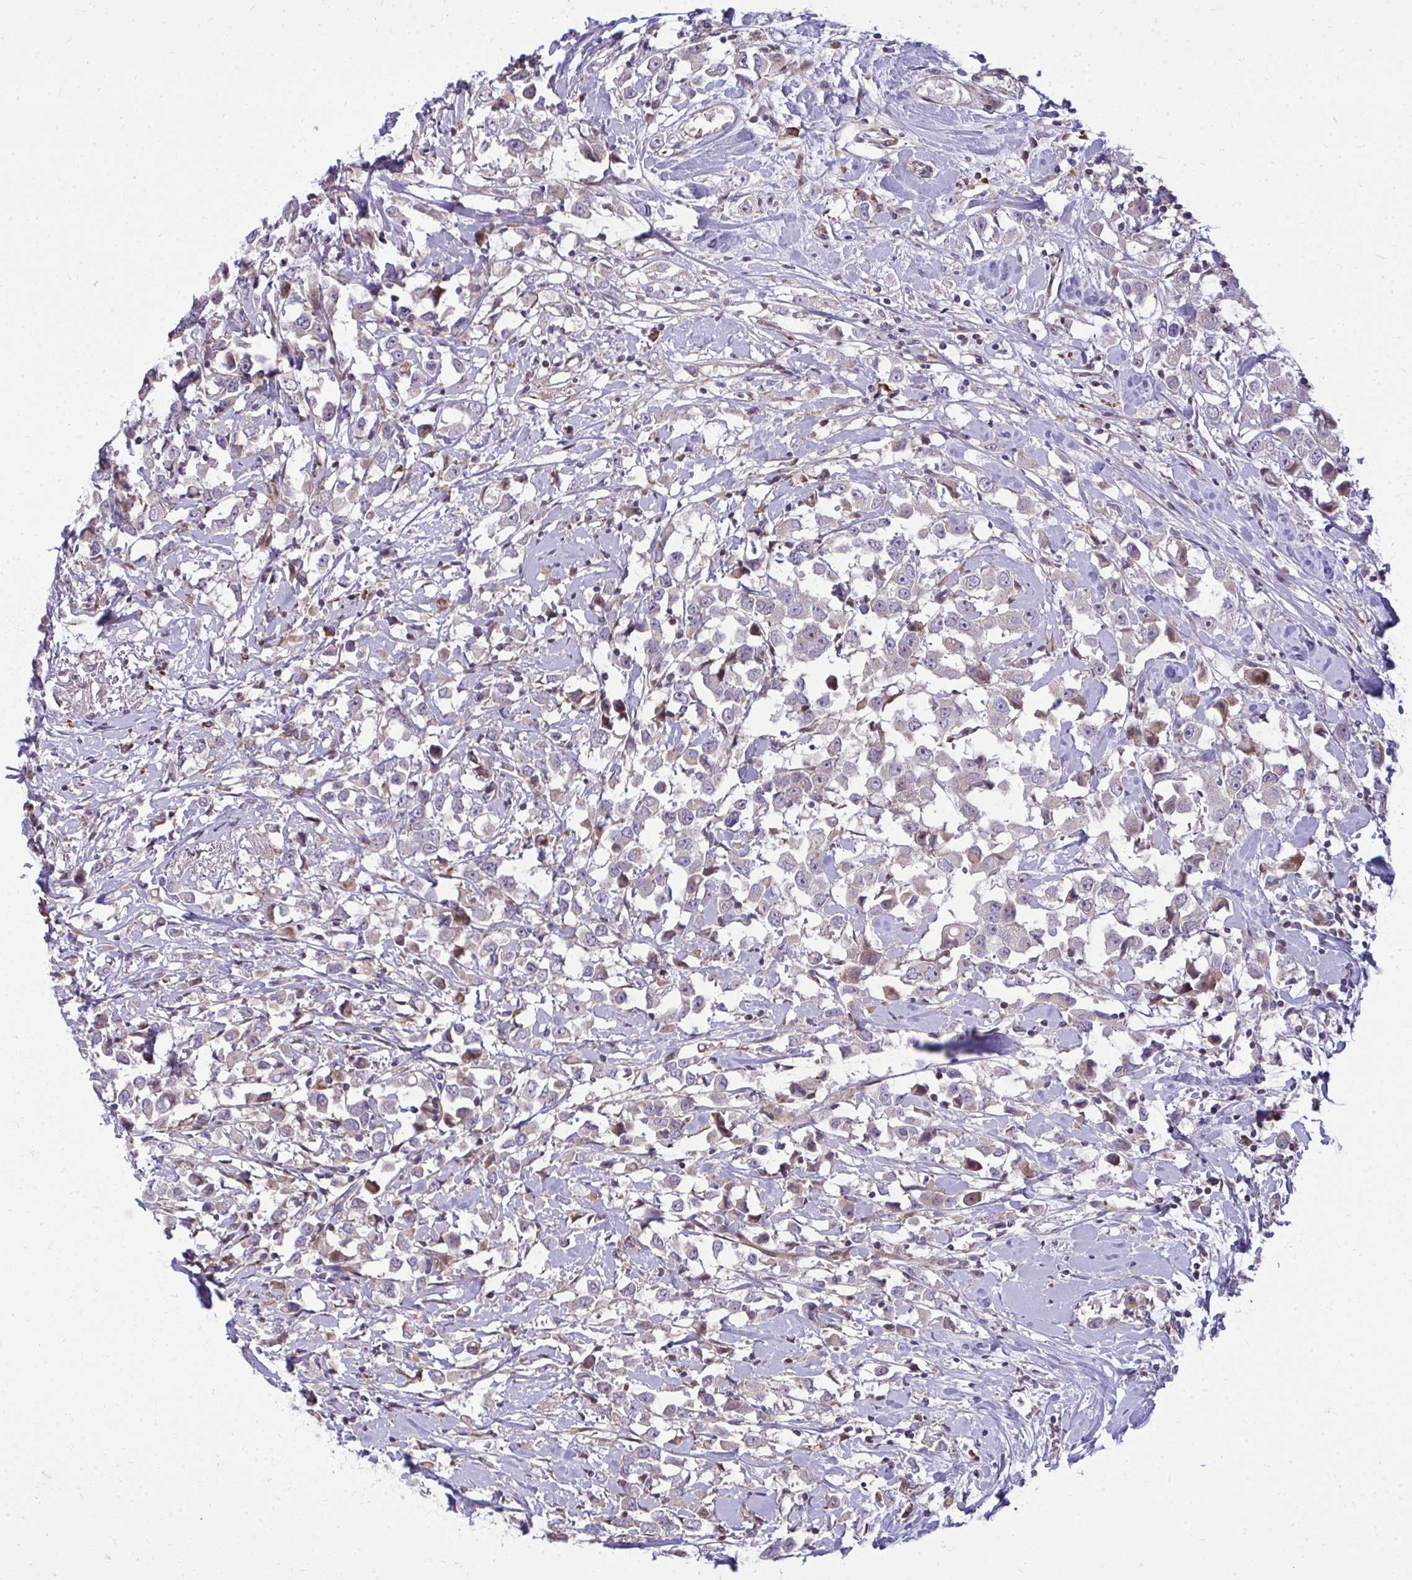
{"staining": {"intensity": "weak", "quantity": "<25%", "location": "cytoplasmic/membranous"}, "tissue": "breast cancer", "cell_type": "Tumor cells", "image_type": "cancer", "snomed": [{"axis": "morphology", "description": "Duct carcinoma"}, {"axis": "topography", "description": "Breast"}], "caption": "Histopathology image shows no protein expression in tumor cells of breast intraductal carcinoma tissue.", "gene": "ZSCAN9", "patient": {"sex": "female", "age": 61}}